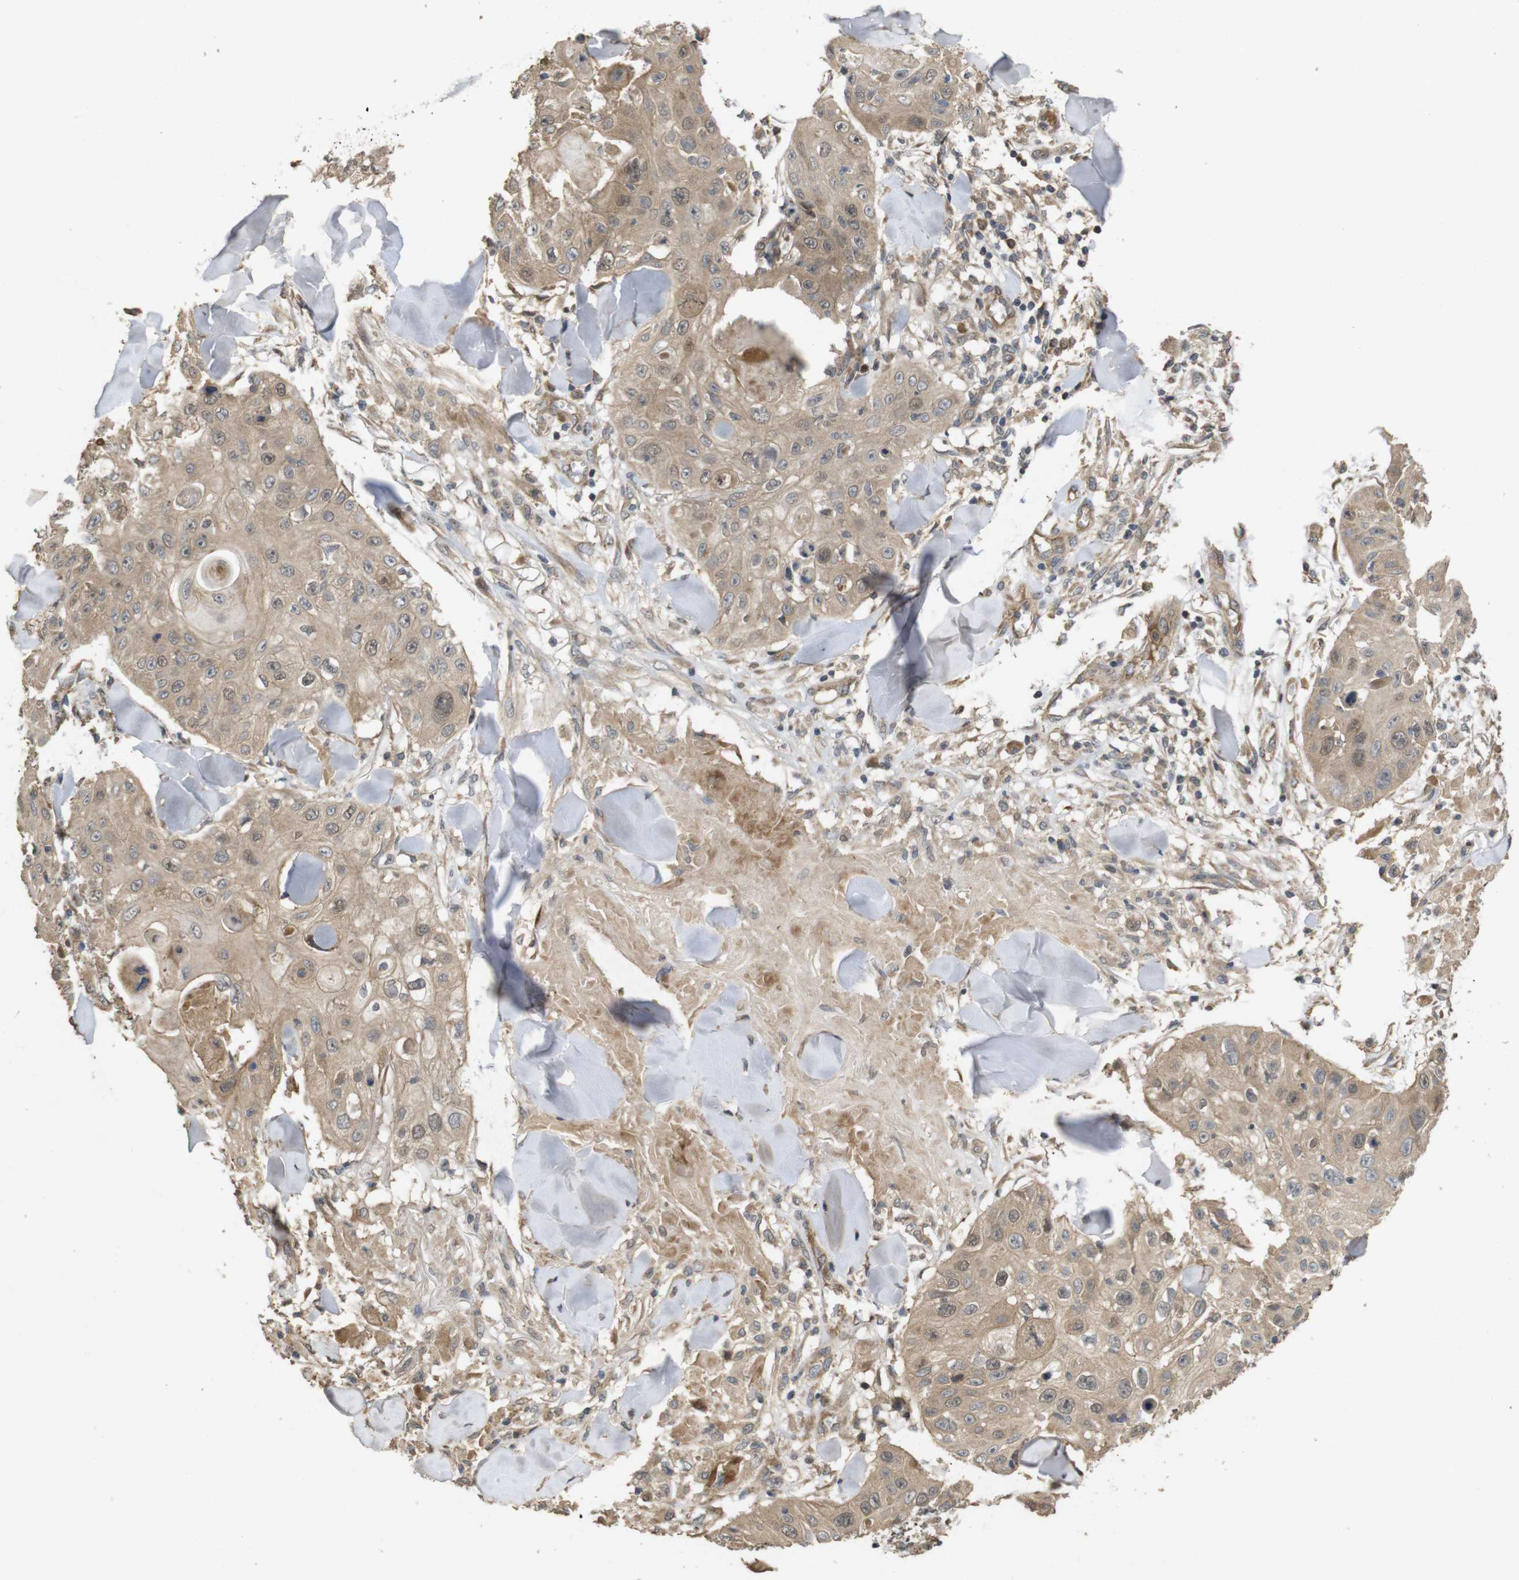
{"staining": {"intensity": "weak", "quantity": ">75%", "location": "cytoplasmic/membranous,nuclear"}, "tissue": "skin cancer", "cell_type": "Tumor cells", "image_type": "cancer", "snomed": [{"axis": "morphology", "description": "Squamous cell carcinoma, NOS"}, {"axis": "topography", "description": "Skin"}], "caption": "Brown immunohistochemical staining in skin squamous cell carcinoma reveals weak cytoplasmic/membranous and nuclear expression in about >75% of tumor cells.", "gene": "PCDHB10", "patient": {"sex": "male", "age": 86}}